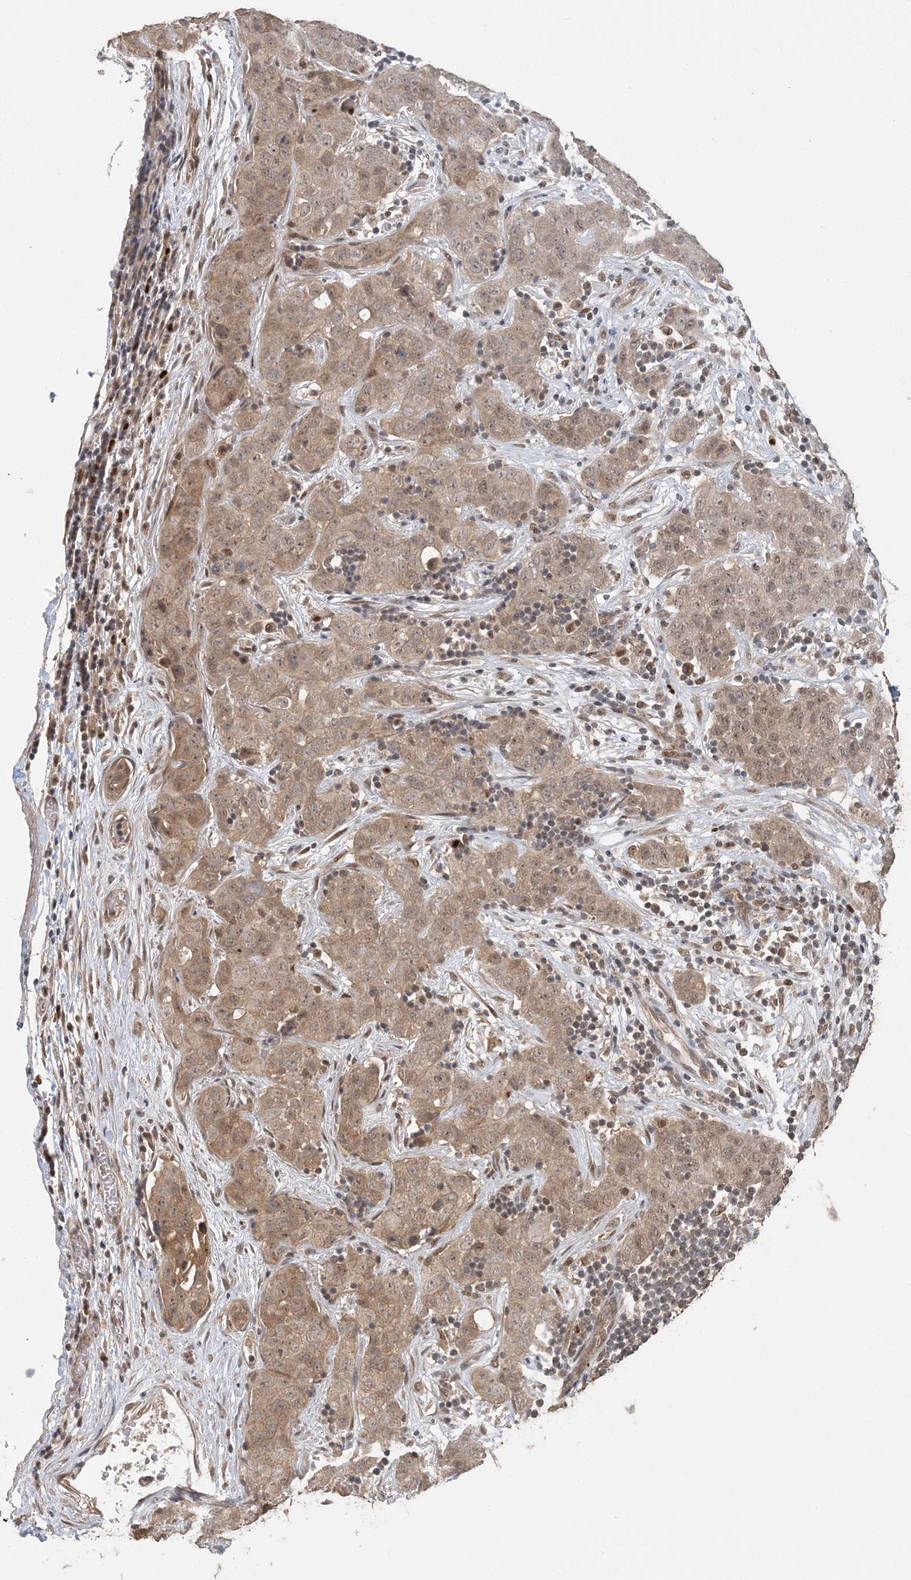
{"staining": {"intensity": "moderate", "quantity": ">75%", "location": "cytoplasmic/membranous,nuclear"}, "tissue": "stomach cancer", "cell_type": "Tumor cells", "image_type": "cancer", "snomed": [{"axis": "morphology", "description": "Normal tissue, NOS"}, {"axis": "morphology", "description": "Adenocarcinoma, NOS"}, {"axis": "topography", "description": "Lymph node"}, {"axis": "topography", "description": "Stomach"}], "caption": "Adenocarcinoma (stomach) stained with a protein marker demonstrates moderate staining in tumor cells.", "gene": "ATP13A2", "patient": {"sex": "male", "age": 48}}